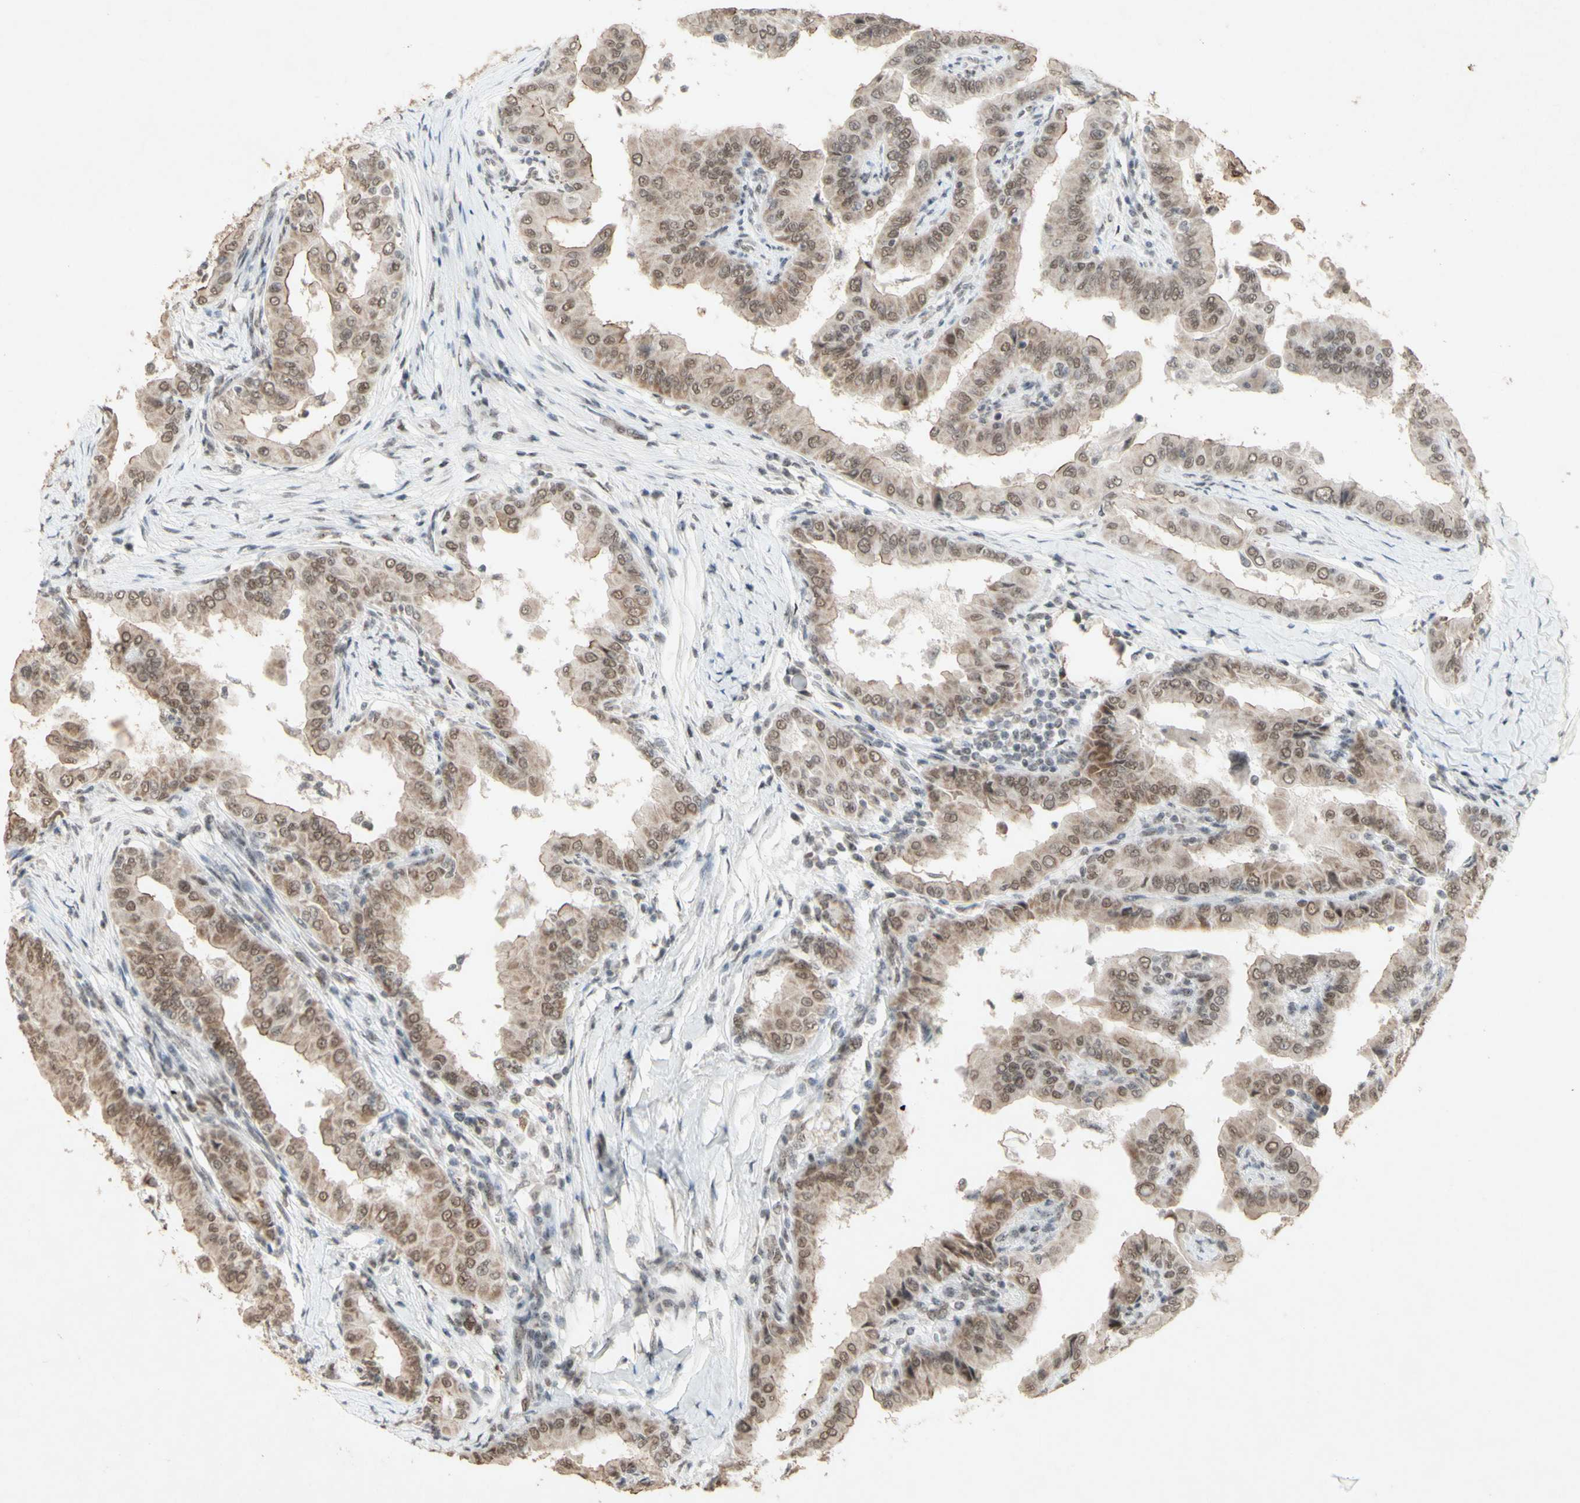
{"staining": {"intensity": "moderate", "quantity": ">75%", "location": "cytoplasmic/membranous,nuclear"}, "tissue": "thyroid cancer", "cell_type": "Tumor cells", "image_type": "cancer", "snomed": [{"axis": "morphology", "description": "Papillary adenocarcinoma, NOS"}, {"axis": "topography", "description": "Thyroid gland"}], "caption": "Tumor cells demonstrate moderate cytoplasmic/membranous and nuclear positivity in about >75% of cells in thyroid papillary adenocarcinoma.", "gene": "CENPB", "patient": {"sex": "male", "age": 33}}